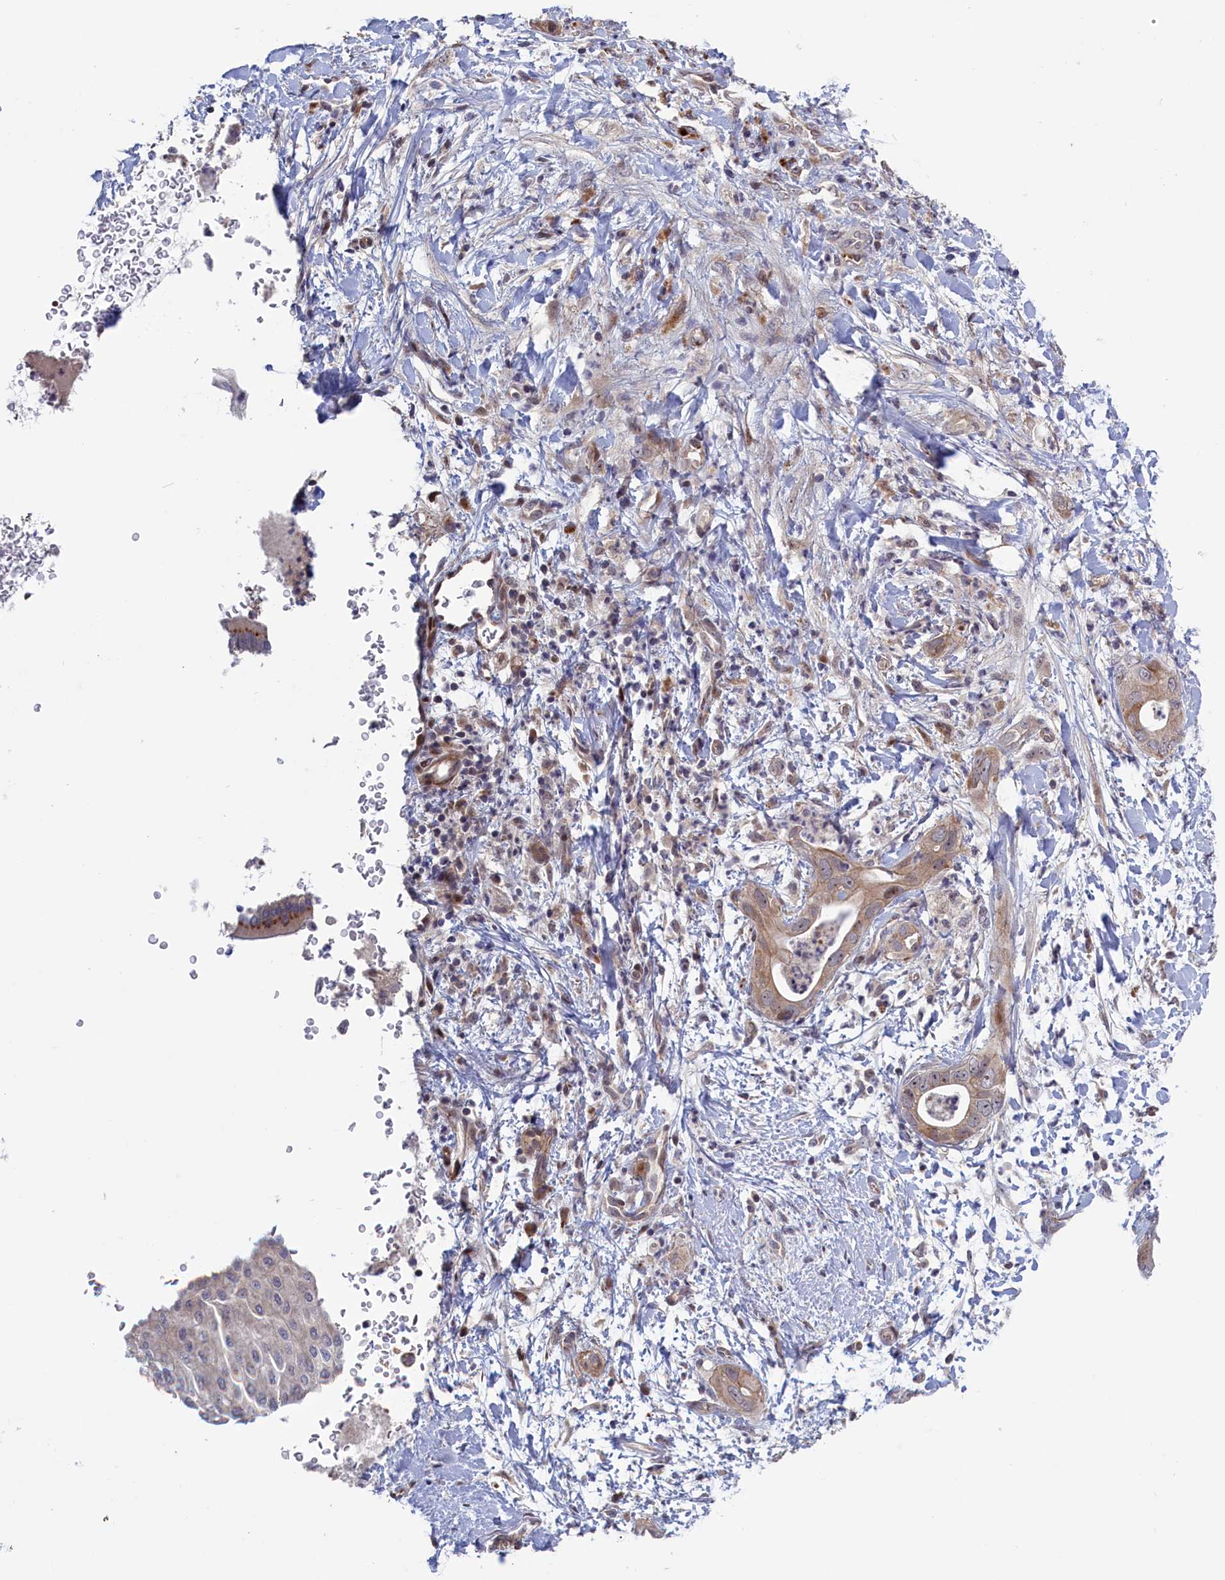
{"staining": {"intensity": "moderate", "quantity": "<25%", "location": "cytoplasmic/membranous"}, "tissue": "pancreatic cancer", "cell_type": "Tumor cells", "image_type": "cancer", "snomed": [{"axis": "morphology", "description": "Adenocarcinoma, NOS"}, {"axis": "topography", "description": "Pancreas"}], "caption": "Tumor cells display low levels of moderate cytoplasmic/membranous staining in approximately <25% of cells in human pancreatic cancer. The protein is stained brown, and the nuclei are stained in blue (DAB IHC with brightfield microscopy, high magnification).", "gene": "LSG1", "patient": {"sex": "female", "age": 78}}